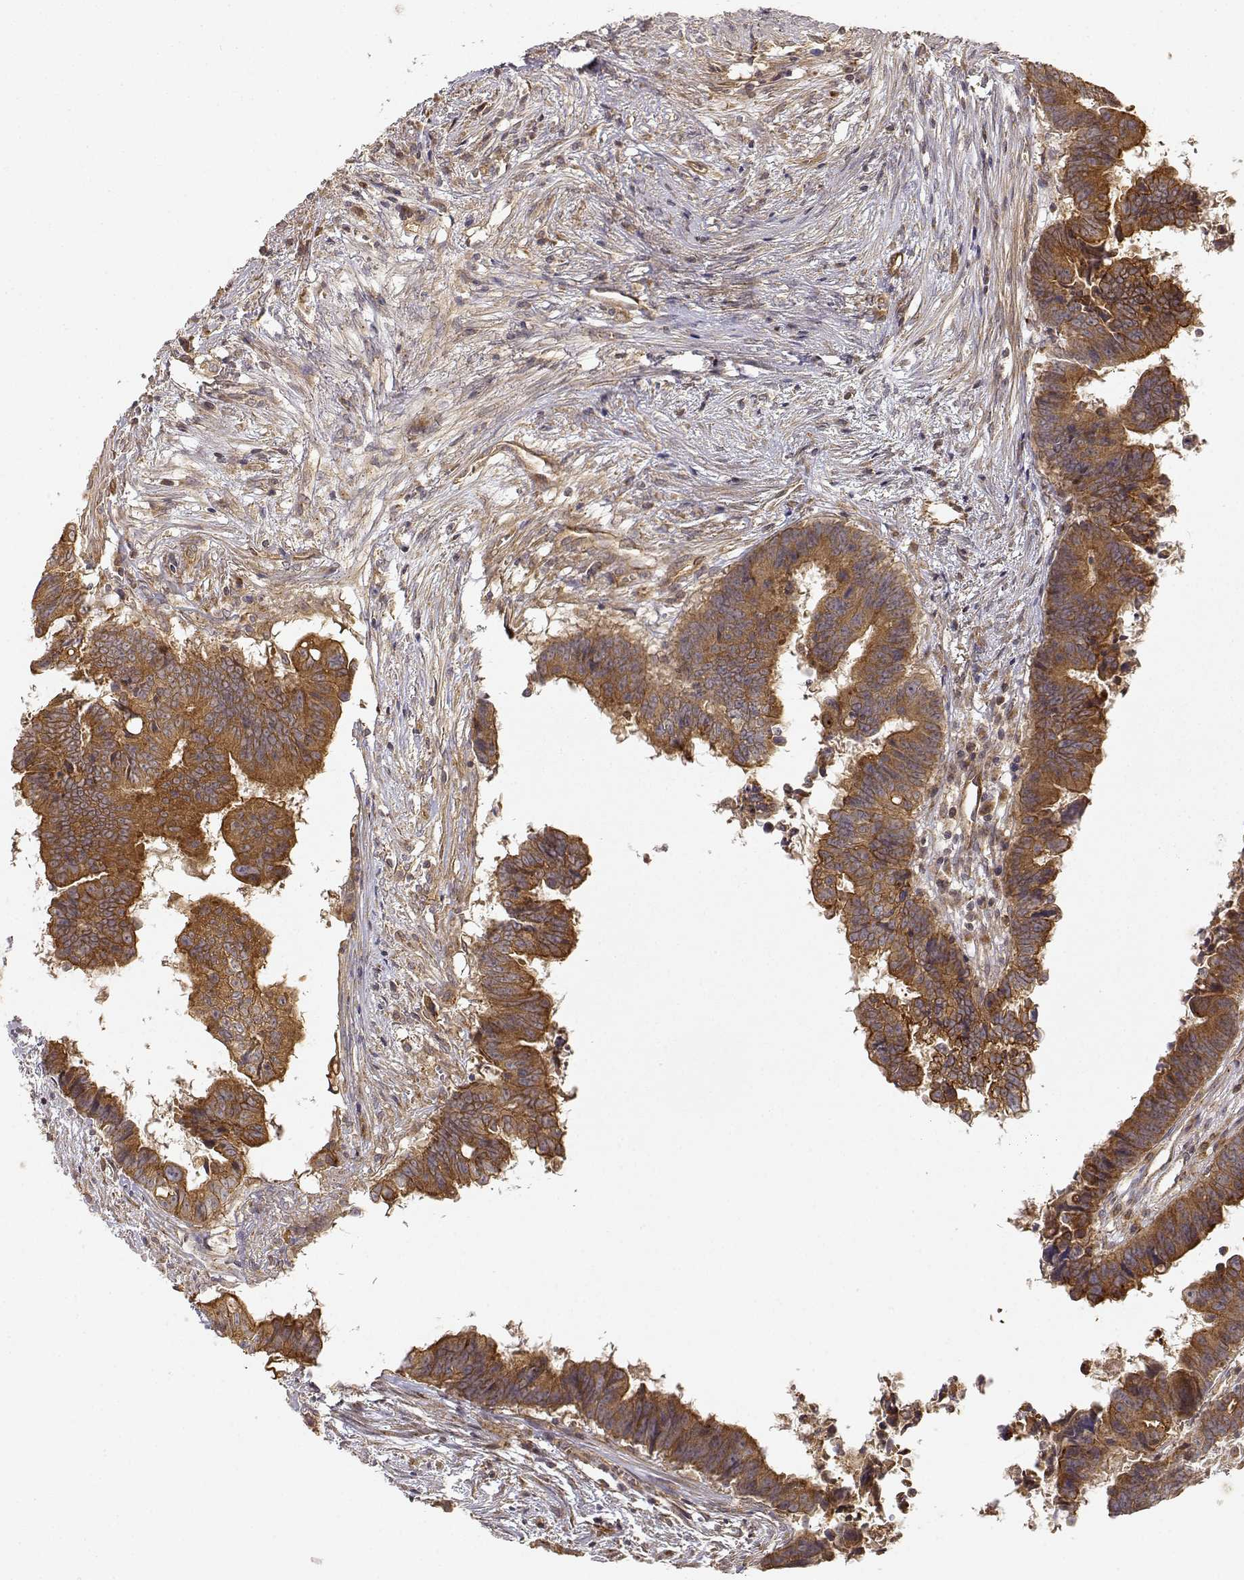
{"staining": {"intensity": "moderate", "quantity": ">75%", "location": "cytoplasmic/membranous"}, "tissue": "colorectal cancer", "cell_type": "Tumor cells", "image_type": "cancer", "snomed": [{"axis": "morphology", "description": "Adenocarcinoma, NOS"}, {"axis": "topography", "description": "Colon"}], "caption": "The image displays staining of adenocarcinoma (colorectal), revealing moderate cytoplasmic/membranous protein positivity (brown color) within tumor cells.", "gene": "CDK5RAP2", "patient": {"sex": "female", "age": 82}}